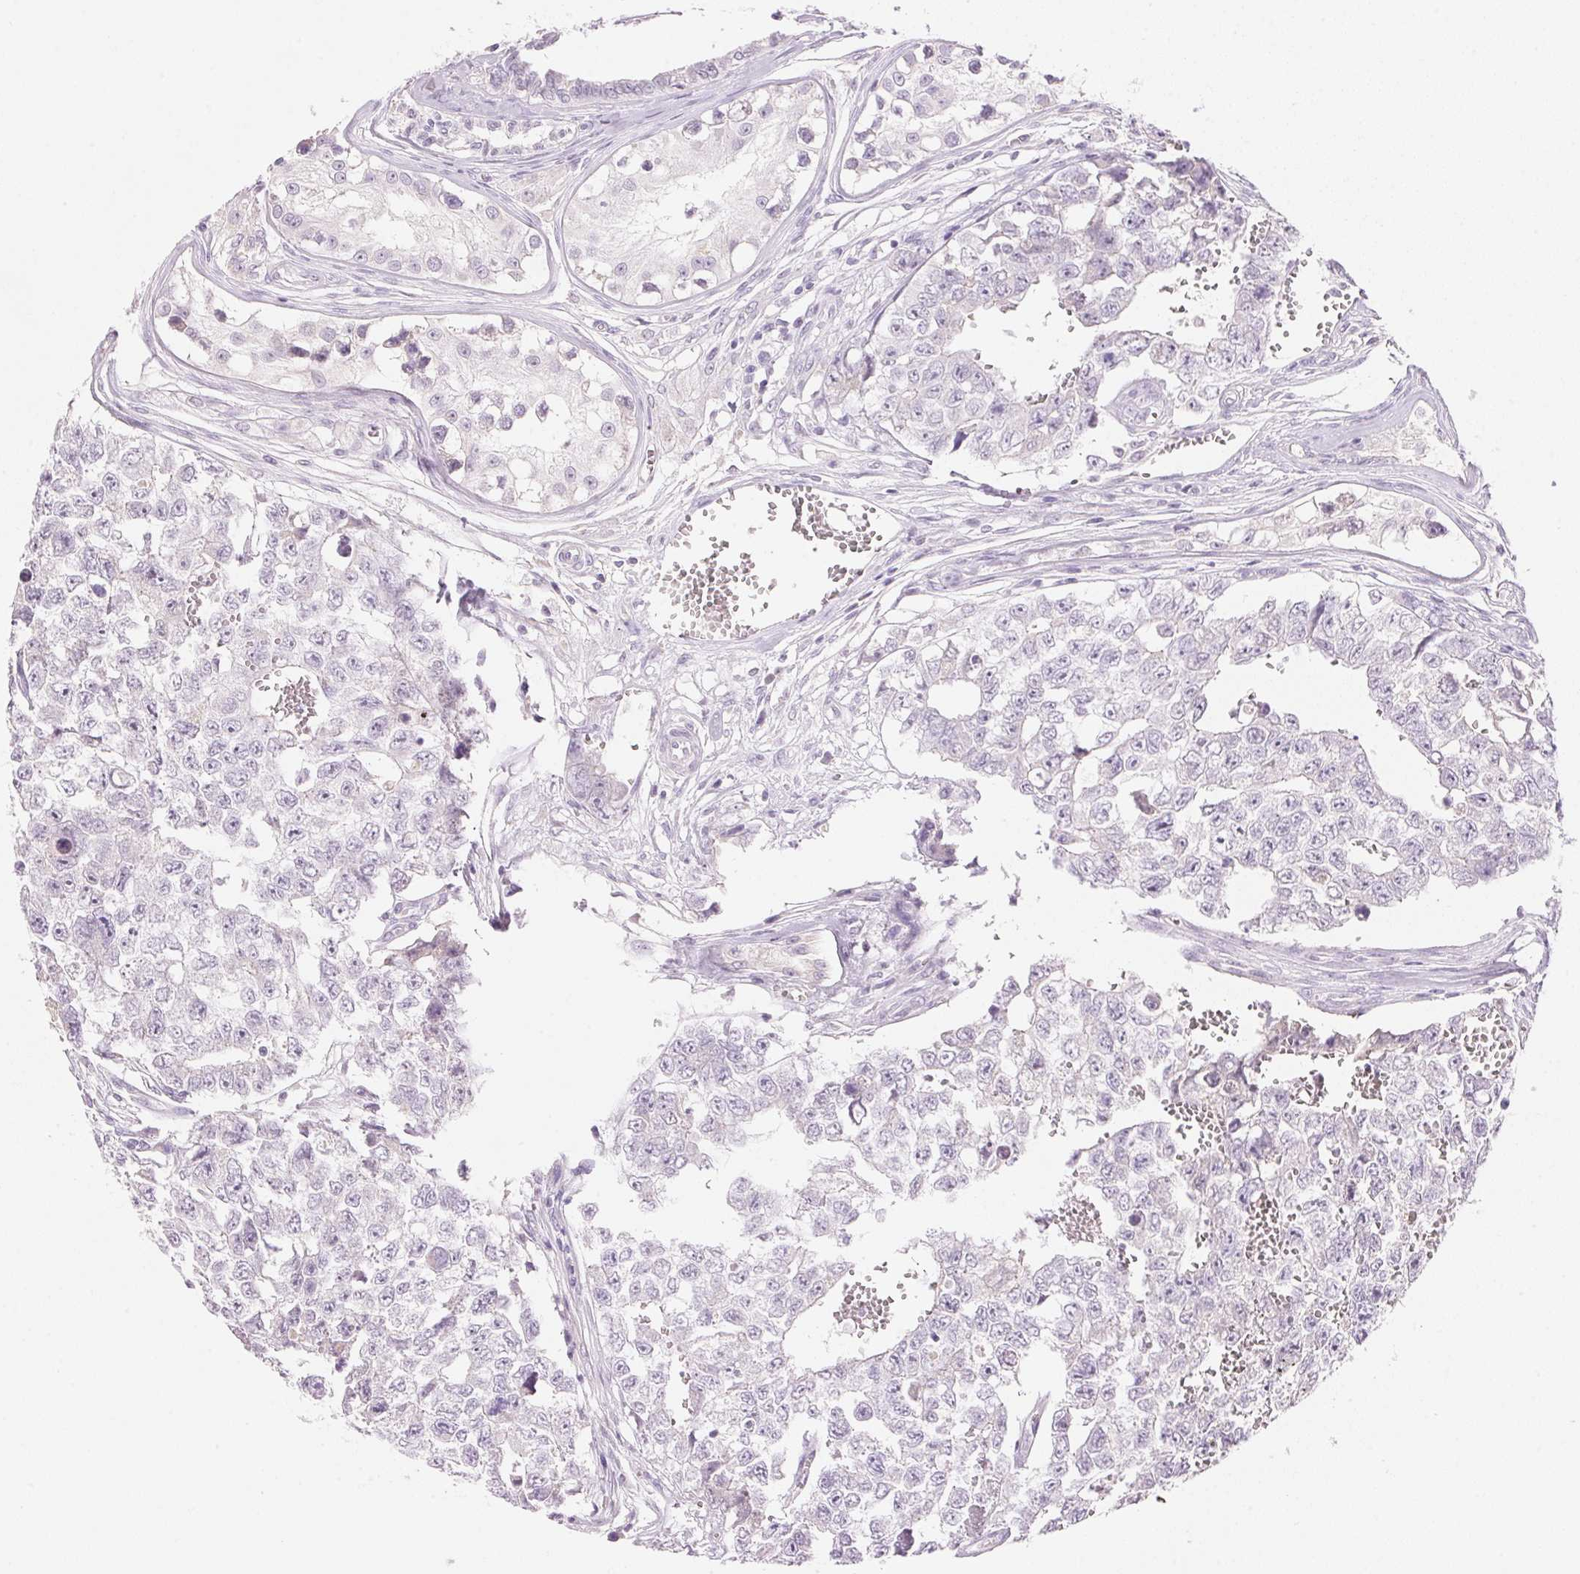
{"staining": {"intensity": "negative", "quantity": "none", "location": "none"}, "tissue": "testis cancer", "cell_type": "Tumor cells", "image_type": "cancer", "snomed": [{"axis": "morphology", "description": "Carcinoma, Embryonal, NOS"}, {"axis": "topography", "description": "Testis"}], "caption": "An immunohistochemistry (IHC) micrograph of testis cancer (embryonal carcinoma) is shown. There is no staining in tumor cells of testis cancer (embryonal carcinoma).", "gene": "CYP11B1", "patient": {"sex": "male", "age": 18}}